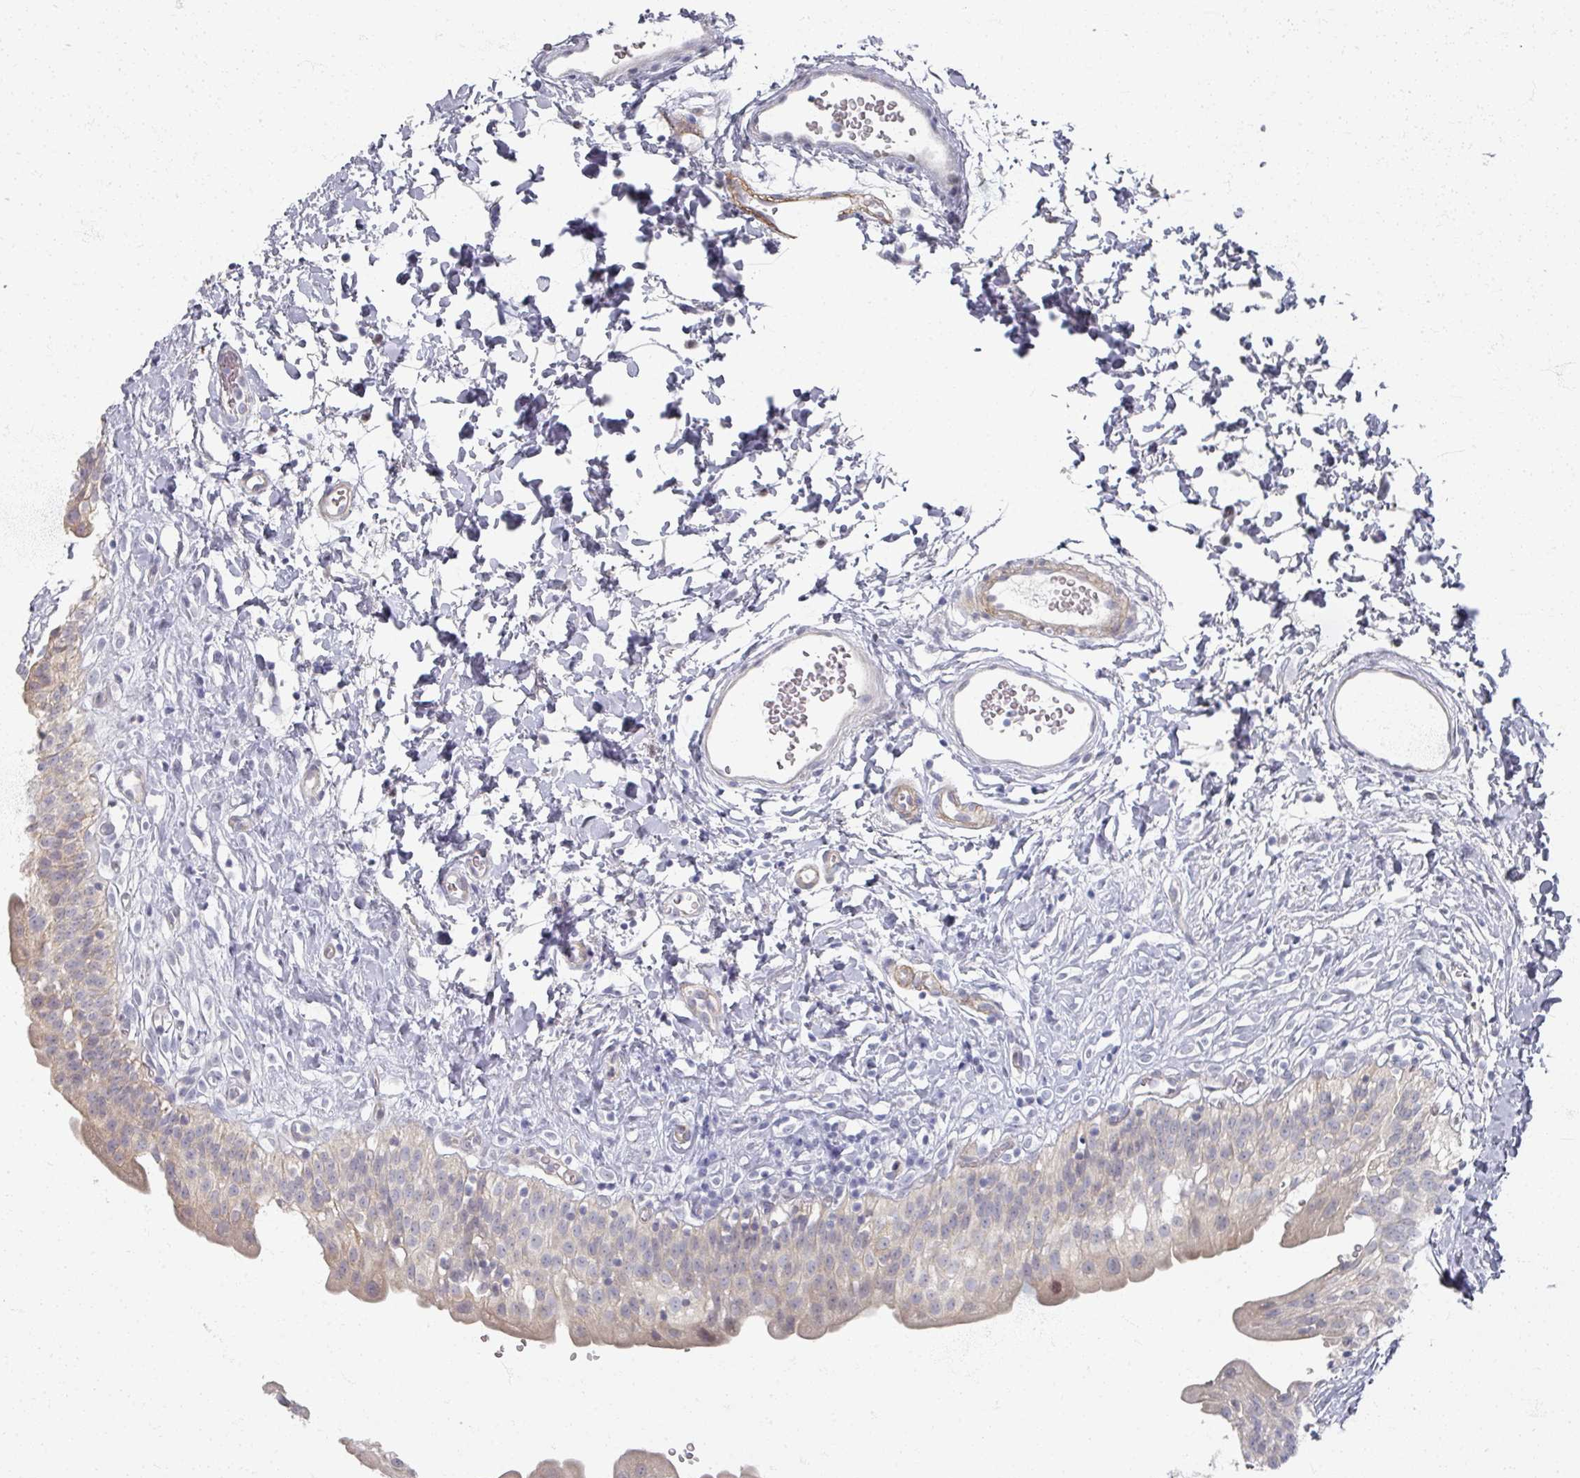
{"staining": {"intensity": "weak", "quantity": "25%-75%", "location": "cytoplasmic/membranous"}, "tissue": "urinary bladder", "cell_type": "Urothelial cells", "image_type": "normal", "snomed": [{"axis": "morphology", "description": "Normal tissue, NOS"}, {"axis": "topography", "description": "Urinary bladder"}], "caption": "The image displays a brown stain indicating the presence of a protein in the cytoplasmic/membranous of urothelial cells in urinary bladder.", "gene": "TTYH3", "patient": {"sex": "male", "age": 51}}